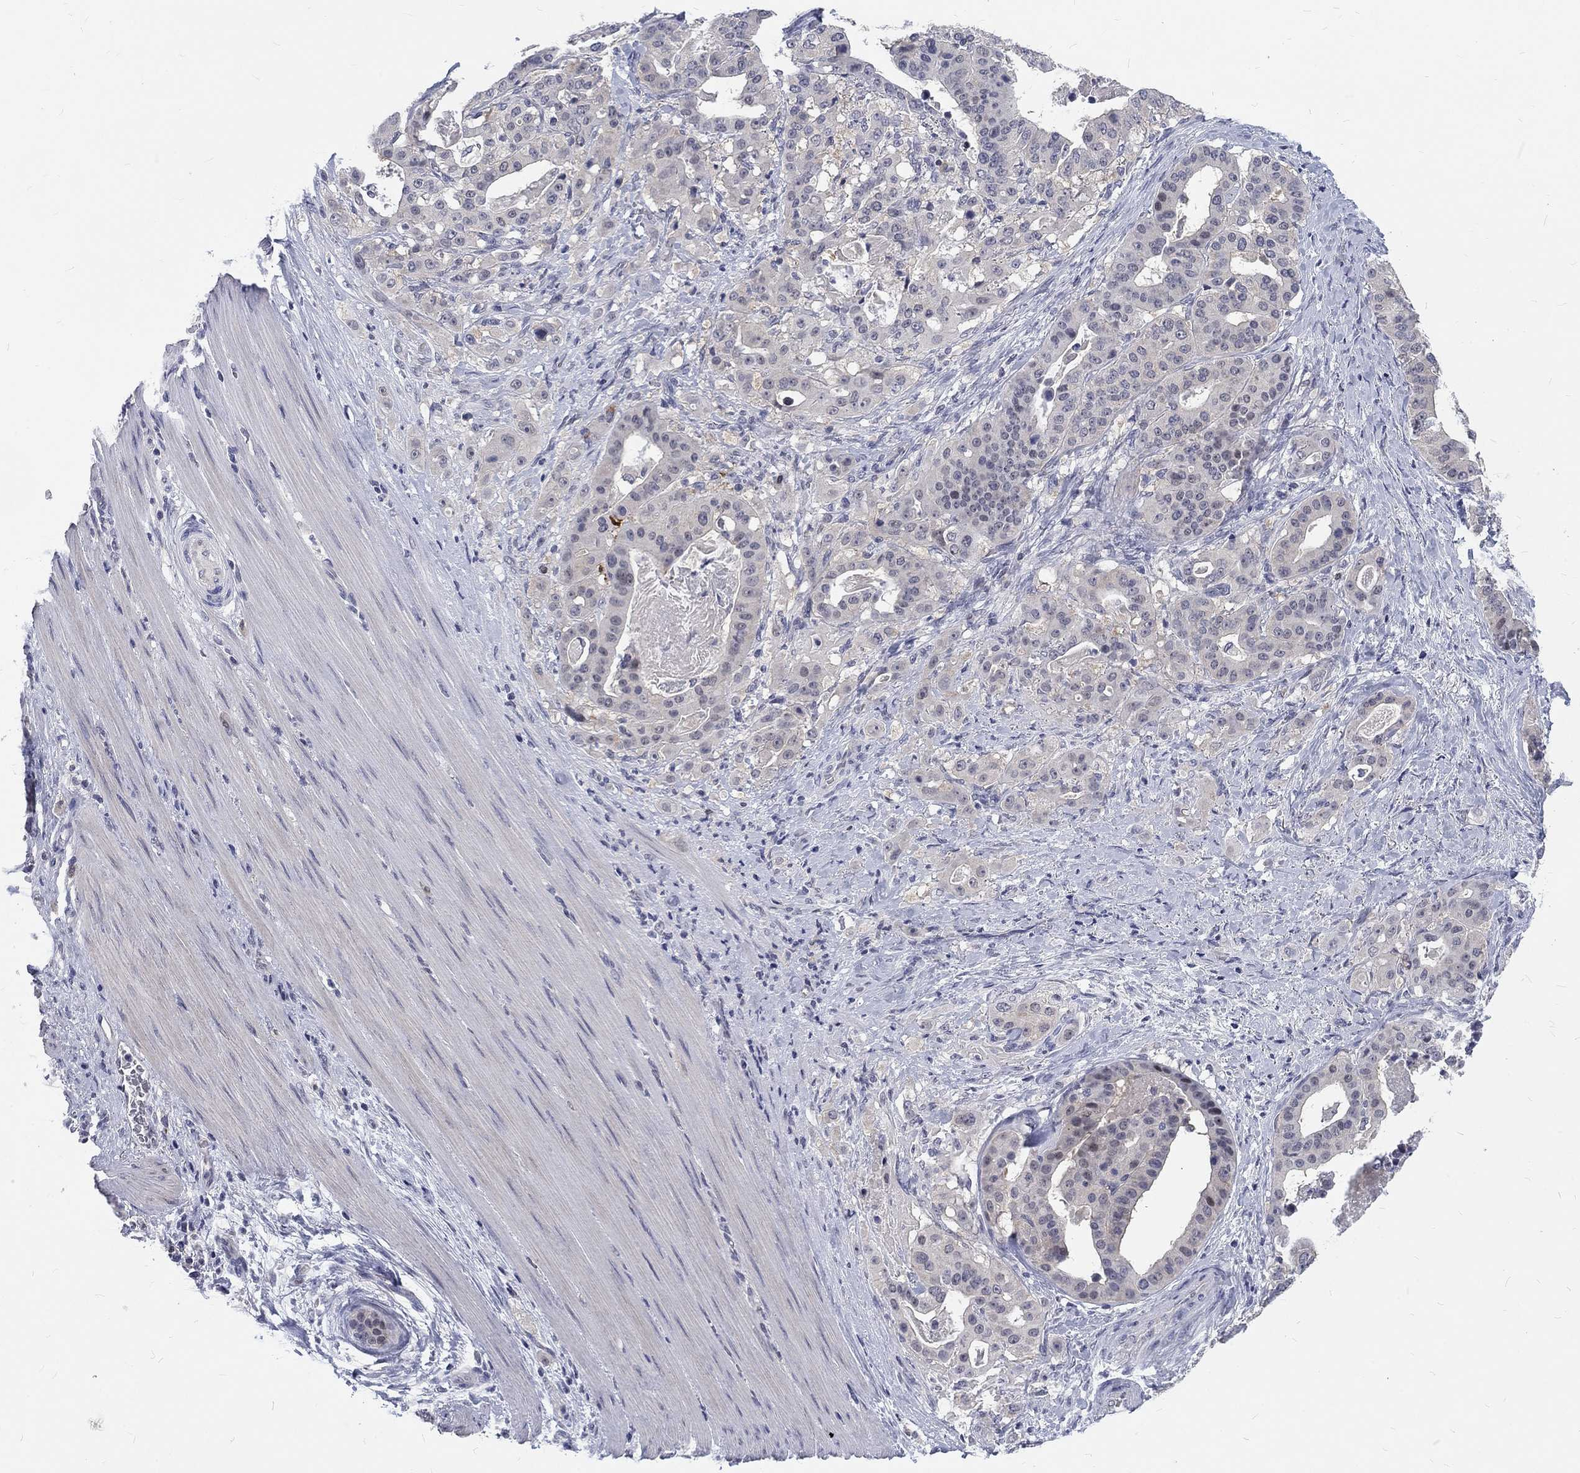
{"staining": {"intensity": "negative", "quantity": "none", "location": "none"}, "tissue": "stomach cancer", "cell_type": "Tumor cells", "image_type": "cancer", "snomed": [{"axis": "morphology", "description": "Adenocarcinoma, NOS"}, {"axis": "topography", "description": "Stomach"}], "caption": "There is no significant expression in tumor cells of stomach adenocarcinoma. (DAB (3,3'-diaminobenzidine) immunohistochemistry (IHC), high magnification).", "gene": "PHKA1", "patient": {"sex": "male", "age": 48}}